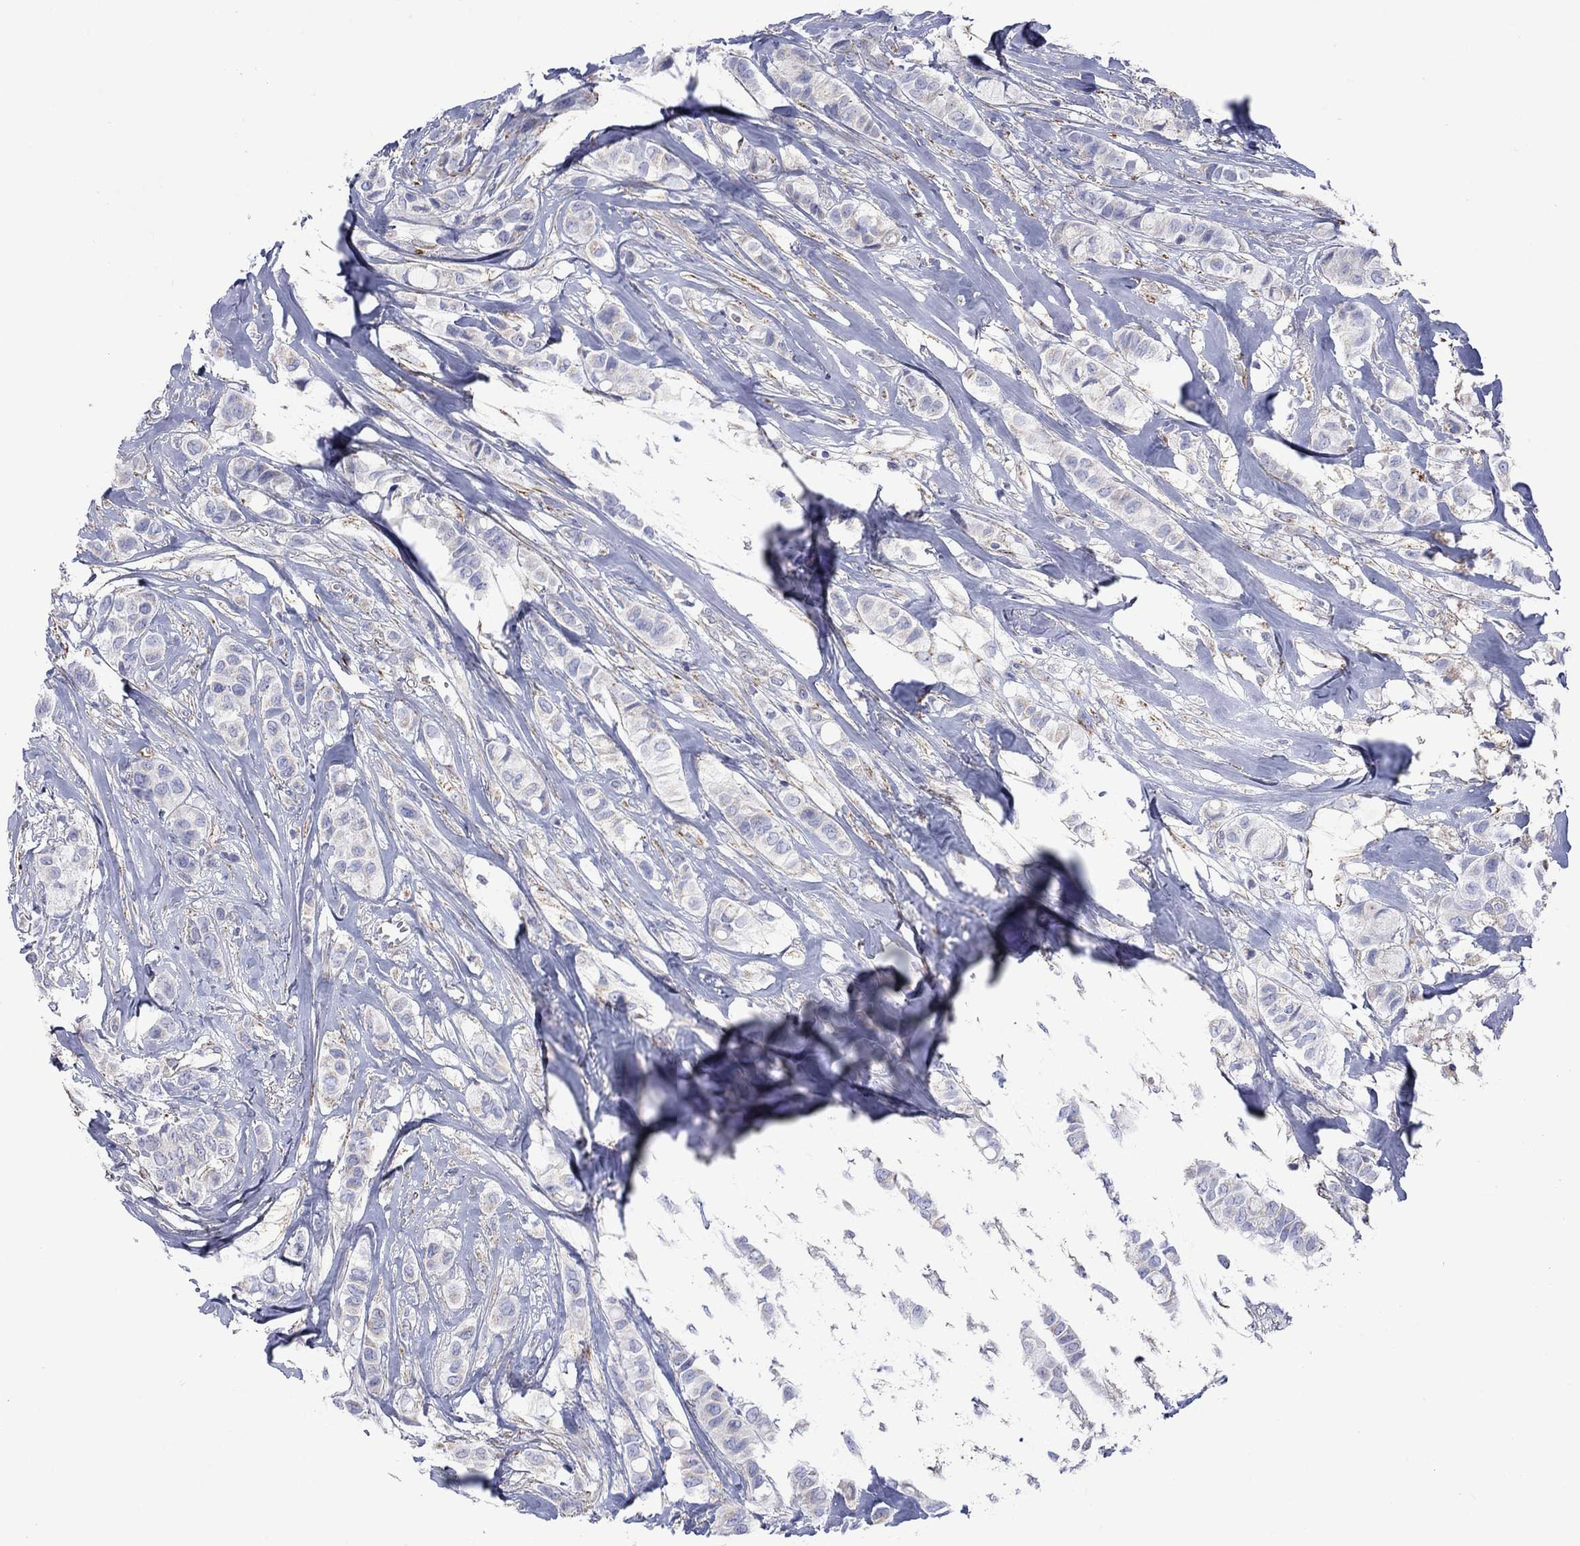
{"staining": {"intensity": "negative", "quantity": "none", "location": "none"}, "tissue": "breast cancer", "cell_type": "Tumor cells", "image_type": "cancer", "snomed": [{"axis": "morphology", "description": "Duct carcinoma"}, {"axis": "topography", "description": "Breast"}], "caption": "Immunohistochemical staining of human breast cancer (infiltrating ductal carcinoma) displays no significant staining in tumor cells.", "gene": "CISD1", "patient": {"sex": "female", "age": 85}}